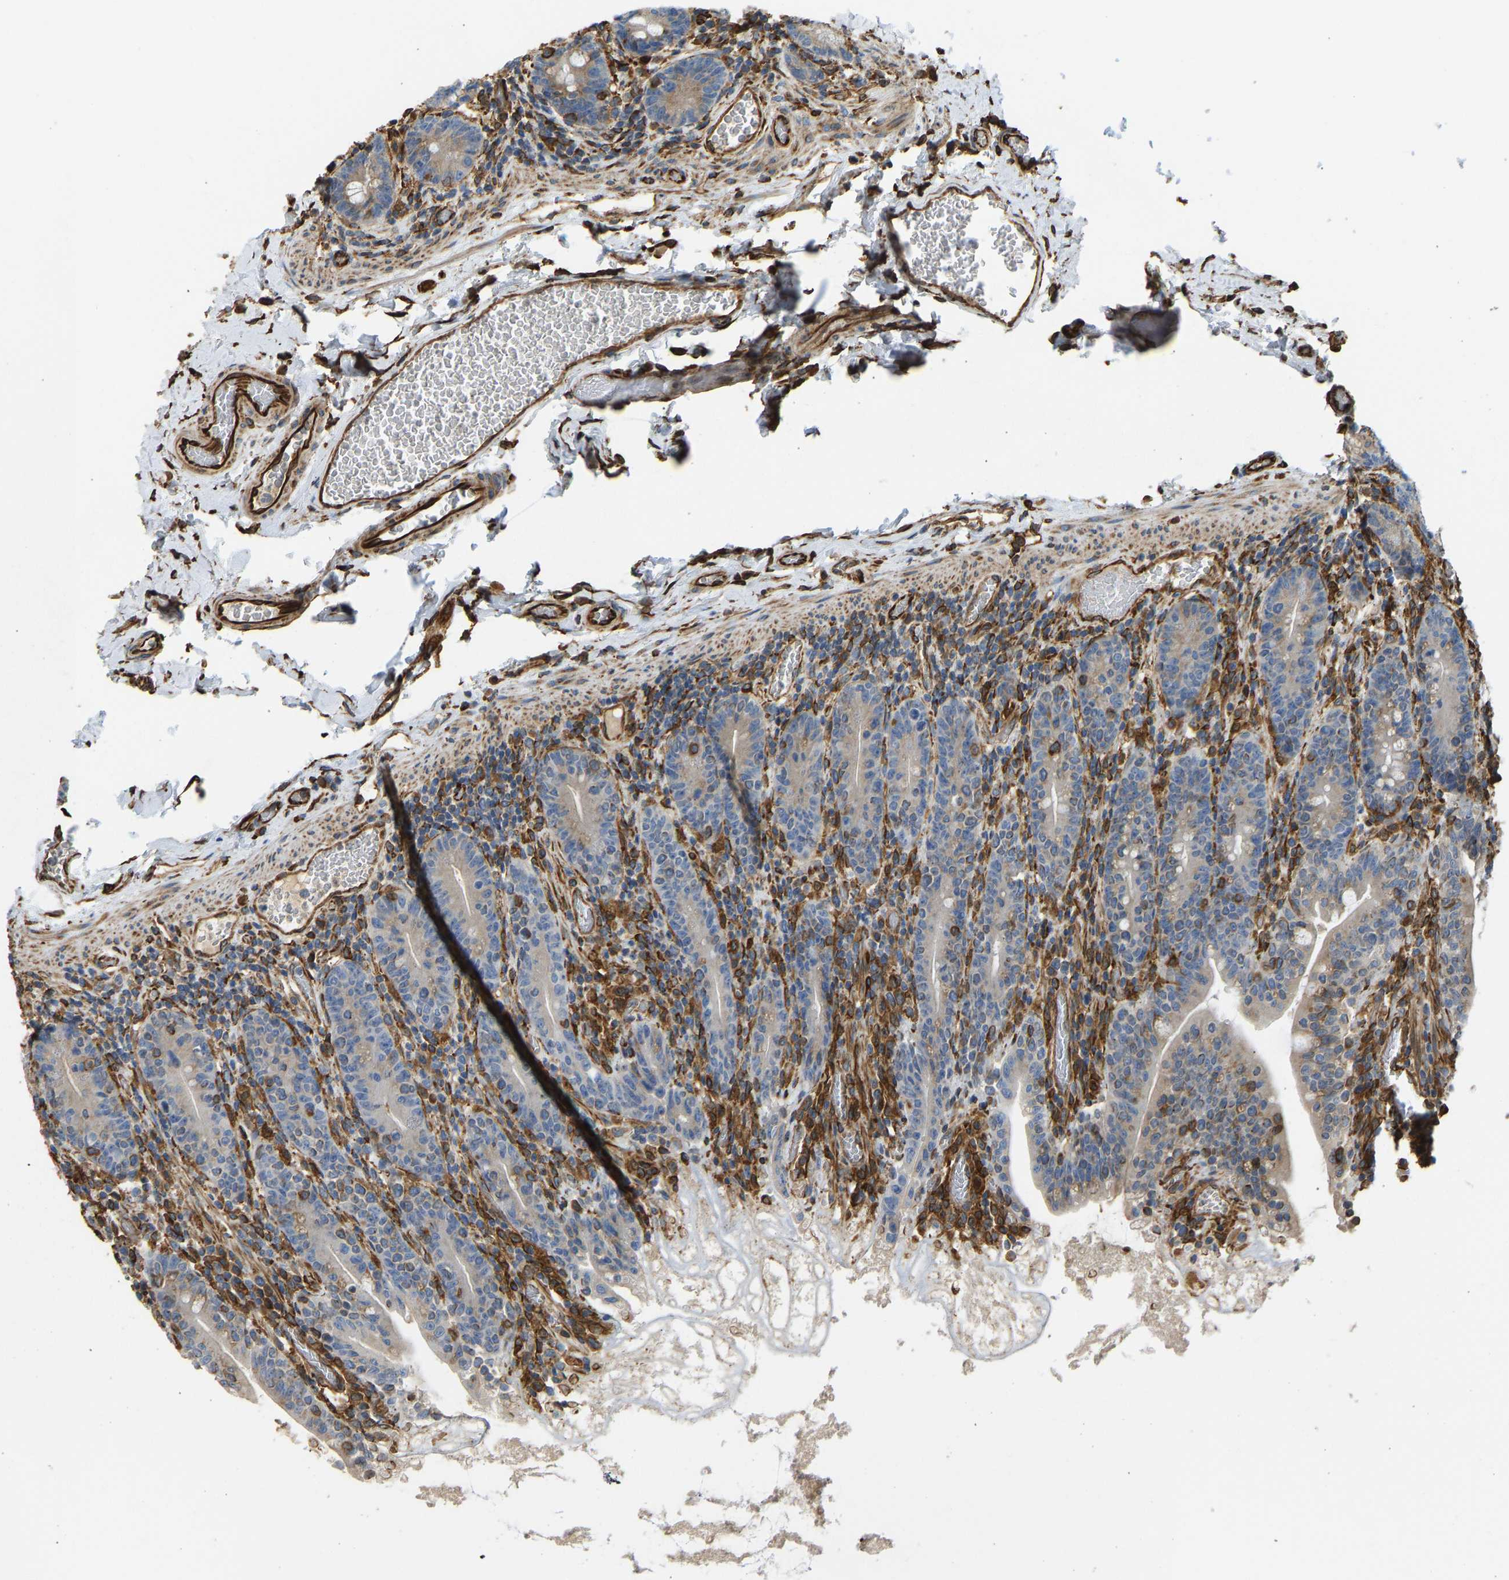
{"staining": {"intensity": "weak", "quantity": ">75%", "location": "cytoplasmic/membranous"}, "tissue": "small intestine", "cell_type": "Glandular cells", "image_type": "normal", "snomed": [{"axis": "morphology", "description": "Normal tissue, NOS"}, {"axis": "topography", "description": "Small intestine"}], "caption": "Glandular cells display low levels of weak cytoplasmic/membranous staining in approximately >75% of cells in unremarkable human small intestine. The staining was performed using DAB to visualize the protein expression in brown, while the nuclei were stained in blue with hematoxylin (Magnification: 20x).", "gene": "BEX3", "patient": {"sex": "female", "age": 56}}